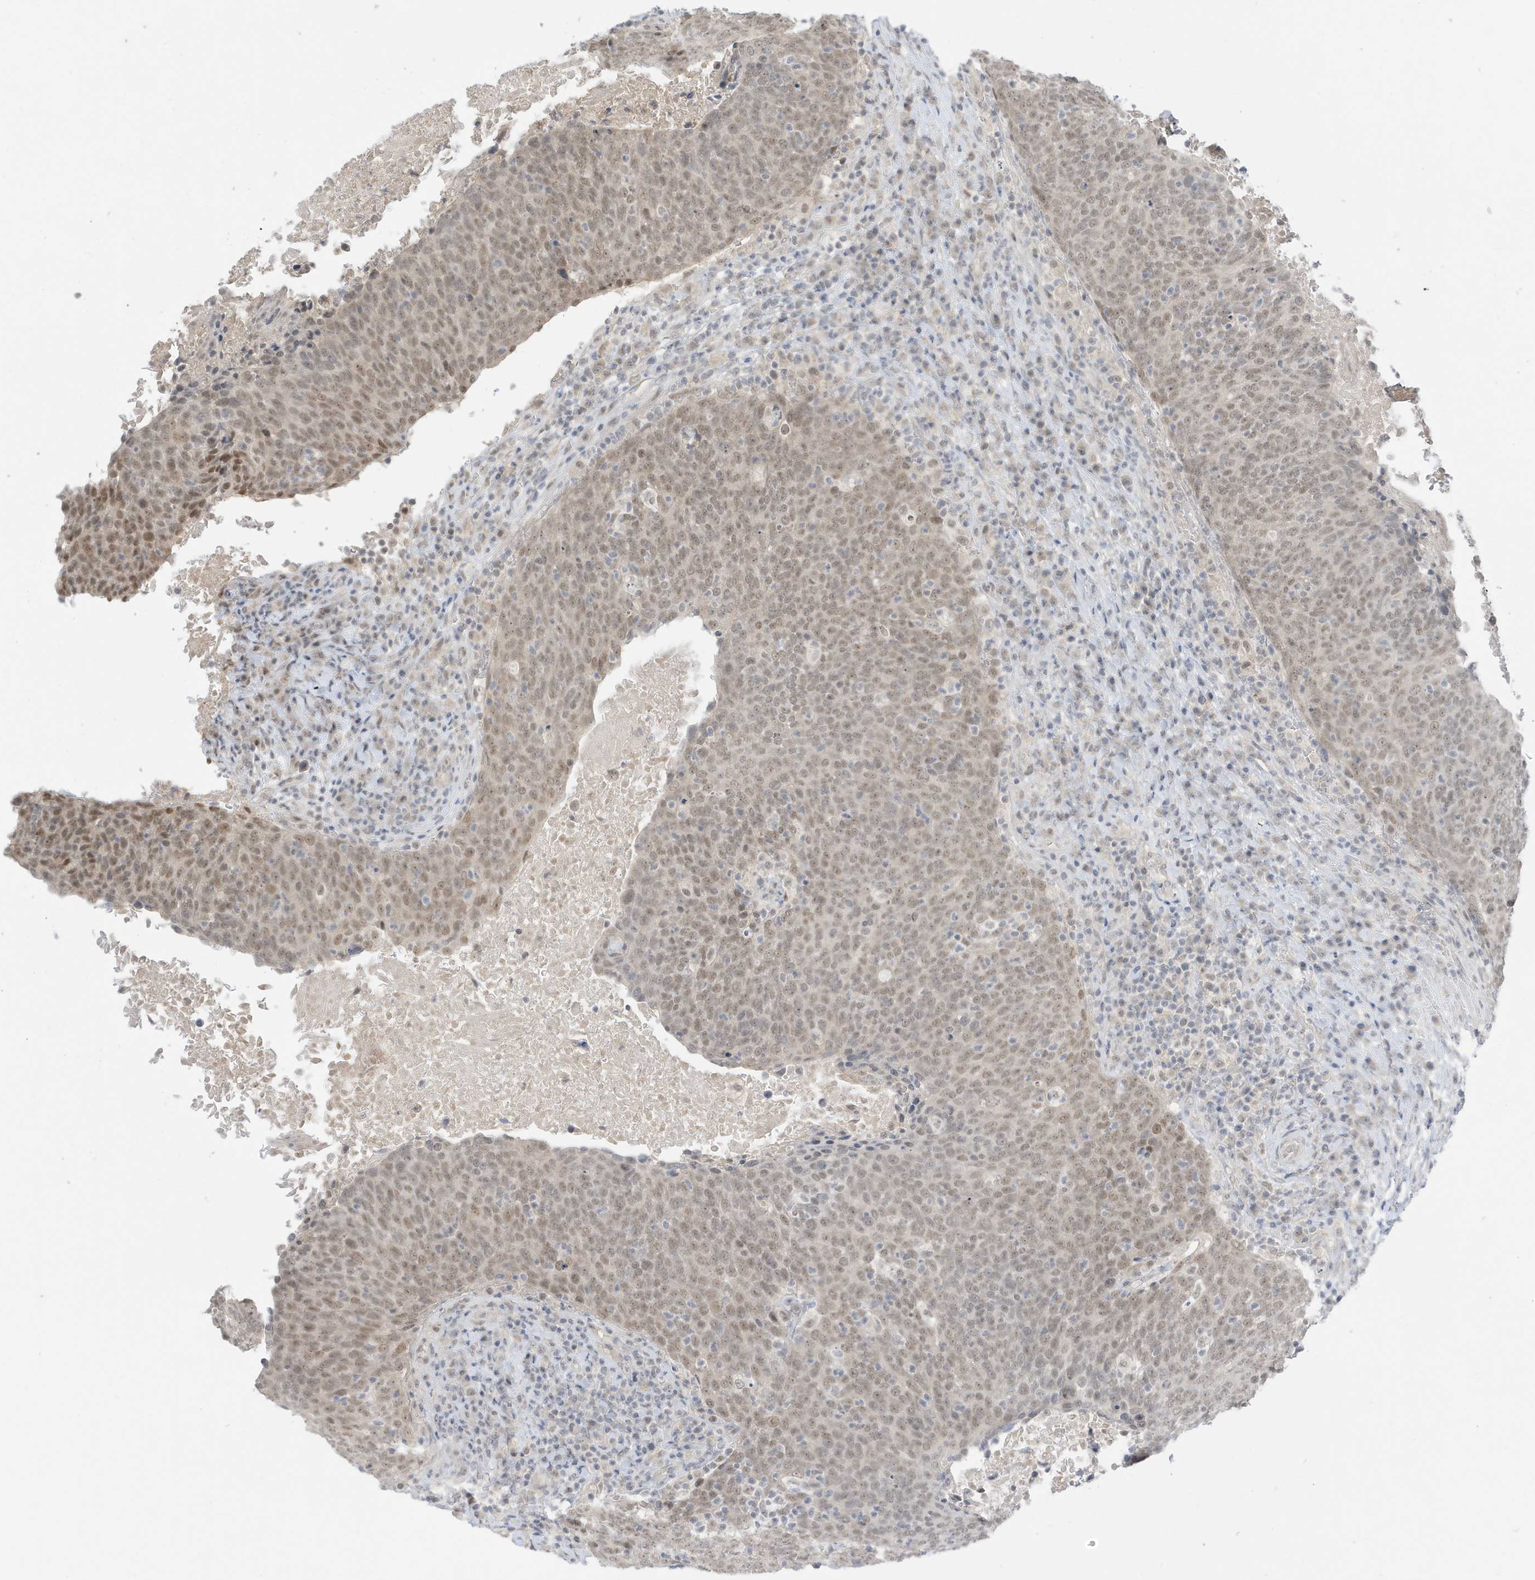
{"staining": {"intensity": "weak", "quantity": ">75%", "location": "nuclear"}, "tissue": "head and neck cancer", "cell_type": "Tumor cells", "image_type": "cancer", "snomed": [{"axis": "morphology", "description": "Squamous cell carcinoma, NOS"}, {"axis": "morphology", "description": "Squamous cell carcinoma, metastatic, NOS"}, {"axis": "topography", "description": "Lymph node"}, {"axis": "topography", "description": "Head-Neck"}], "caption": "Brown immunohistochemical staining in human head and neck cancer displays weak nuclear positivity in about >75% of tumor cells.", "gene": "MSL3", "patient": {"sex": "male", "age": 62}}